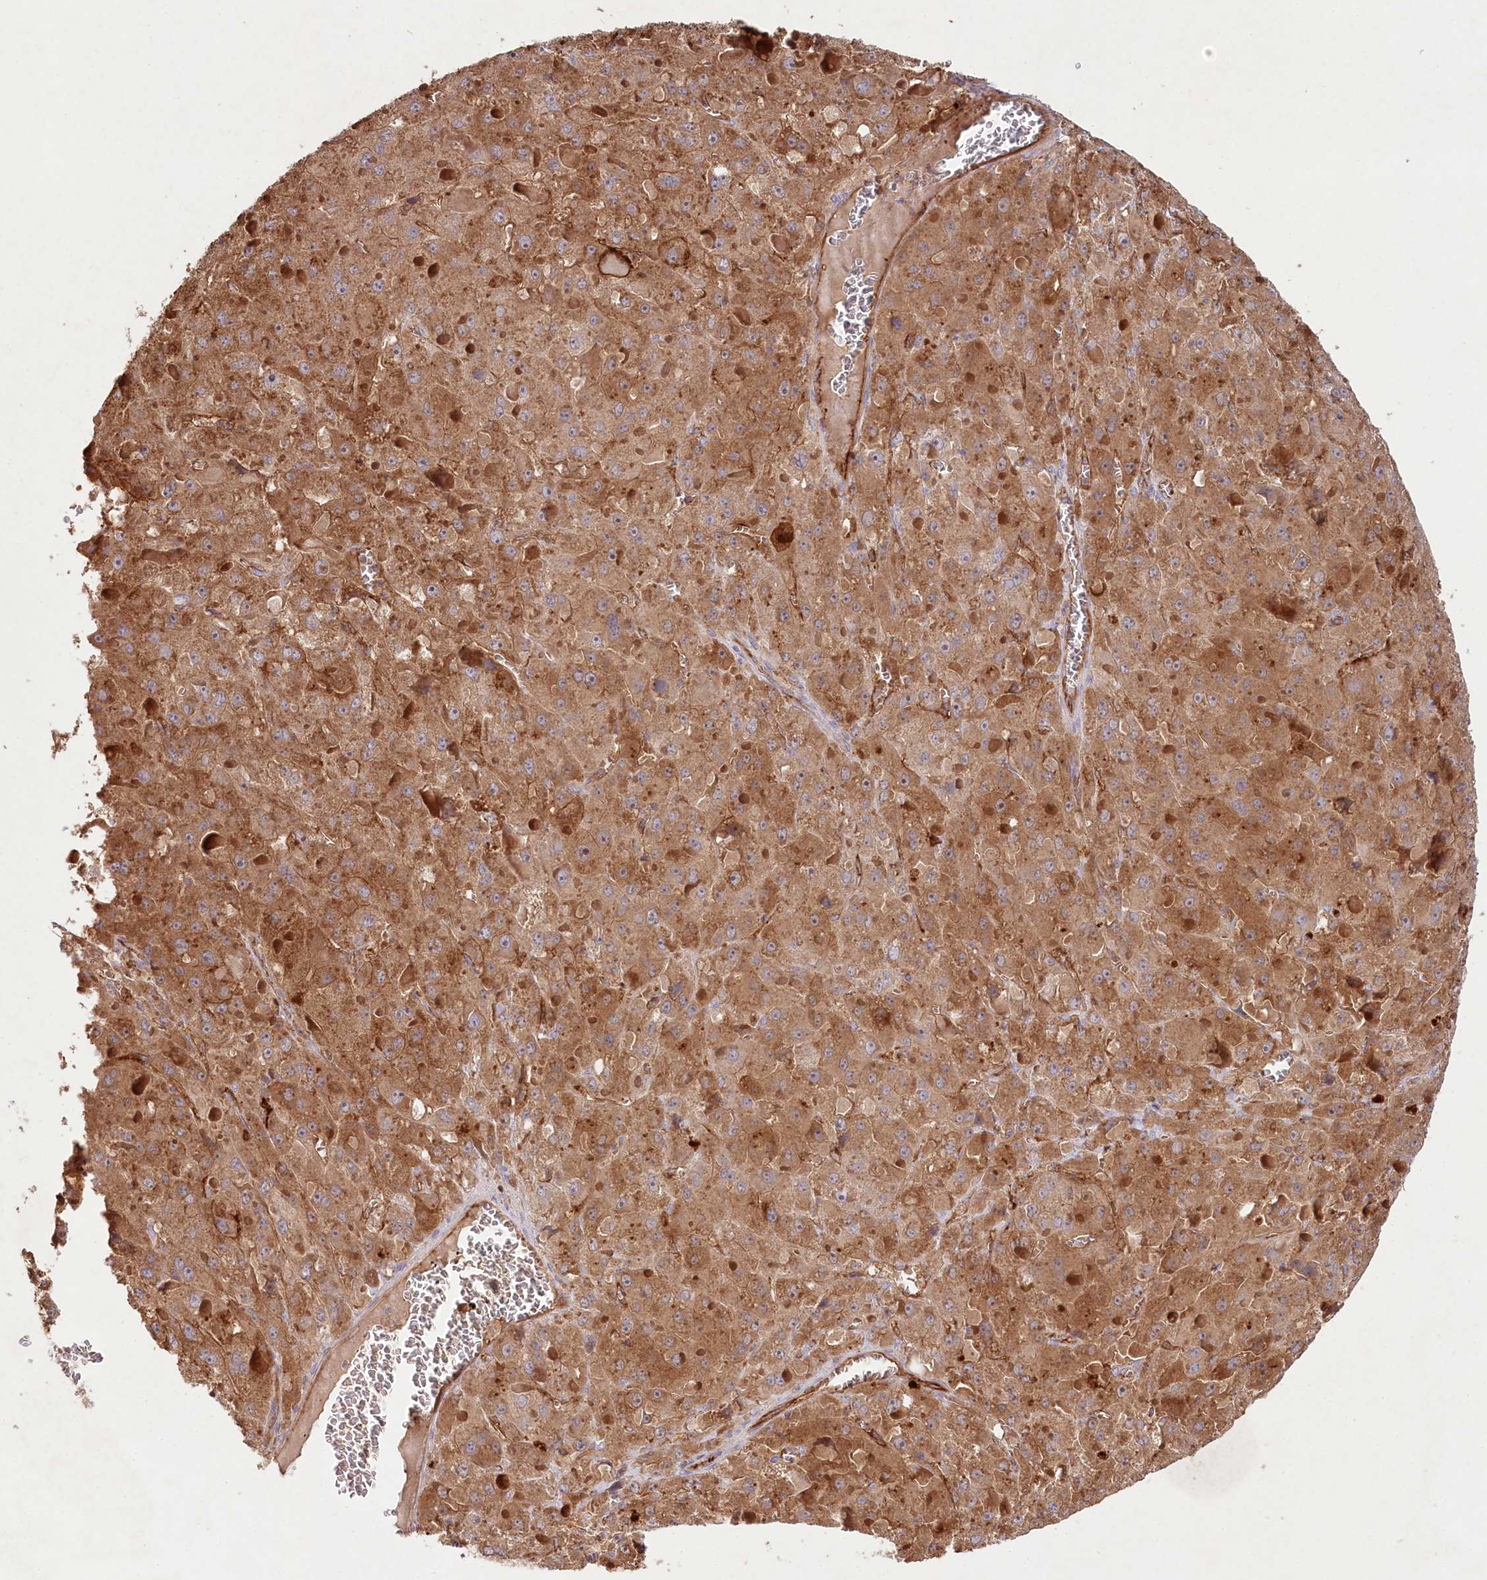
{"staining": {"intensity": "moderate", "quantity": ">75%", "location": "cytoplasmic/membranous"}, "tissue": "liver cancer", "cell_type": "Tumor cells", "image_type": "cancer", "snomed": [{"axis": "morphology", "description": "Carcinoma, Hepatocellular, NOS"}, {"axis": "topography", "description": "Liver"}], "caption": "Liver hepatocellular carcinoma tissue reveals moderate cytoplasmic/membranous staining in about >75% of tumor cells, visualized by immunohistochemistry.", "gene": "RBP5", "patient": {"sex": "female", "age": 73}}